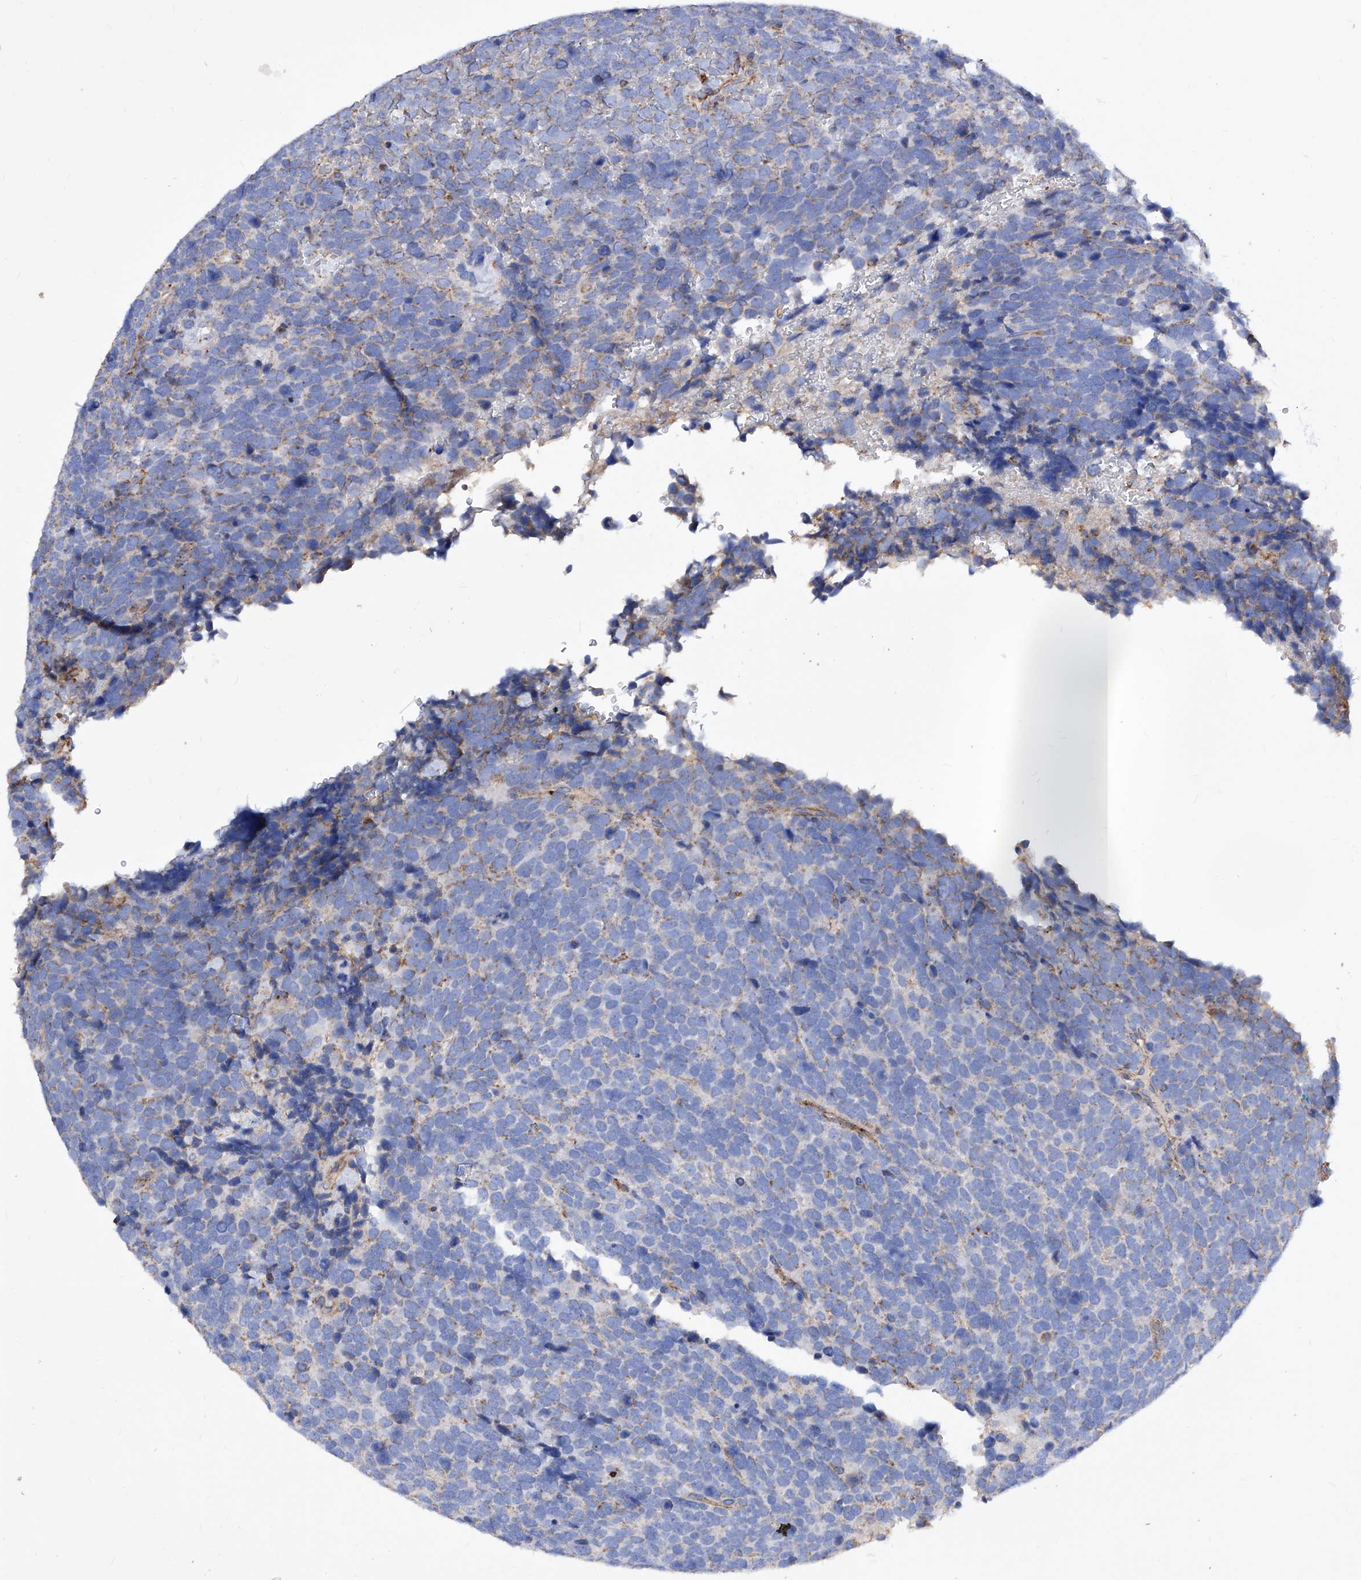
{"staining": {"intensity": "weak", "quantity": "25%-75%", "location": "cytoplasmic/membranous"}, "tissue": "urothelial cancer", "cell_type": "Tumor cells", "image_type": "cancer", "snomed": [{"axis": "morphology", "description": "Urothelial carcinoma, High grade"}, {"axis": "topography", "description": "Urinary bladder"}], "caption": "Protein expression analysis of urothelial cancer exhibits weak cytoplasmic/membranous expression in about 25%-75% of tumor cells. (Stains: DAB (3,3'-diaminobenzidine) in brown, nuclei in blue, Microscopy: brightfield microscopy at high magnification).", "gene": "HRNR", "patient": {"sex": "female", "age": 82}}